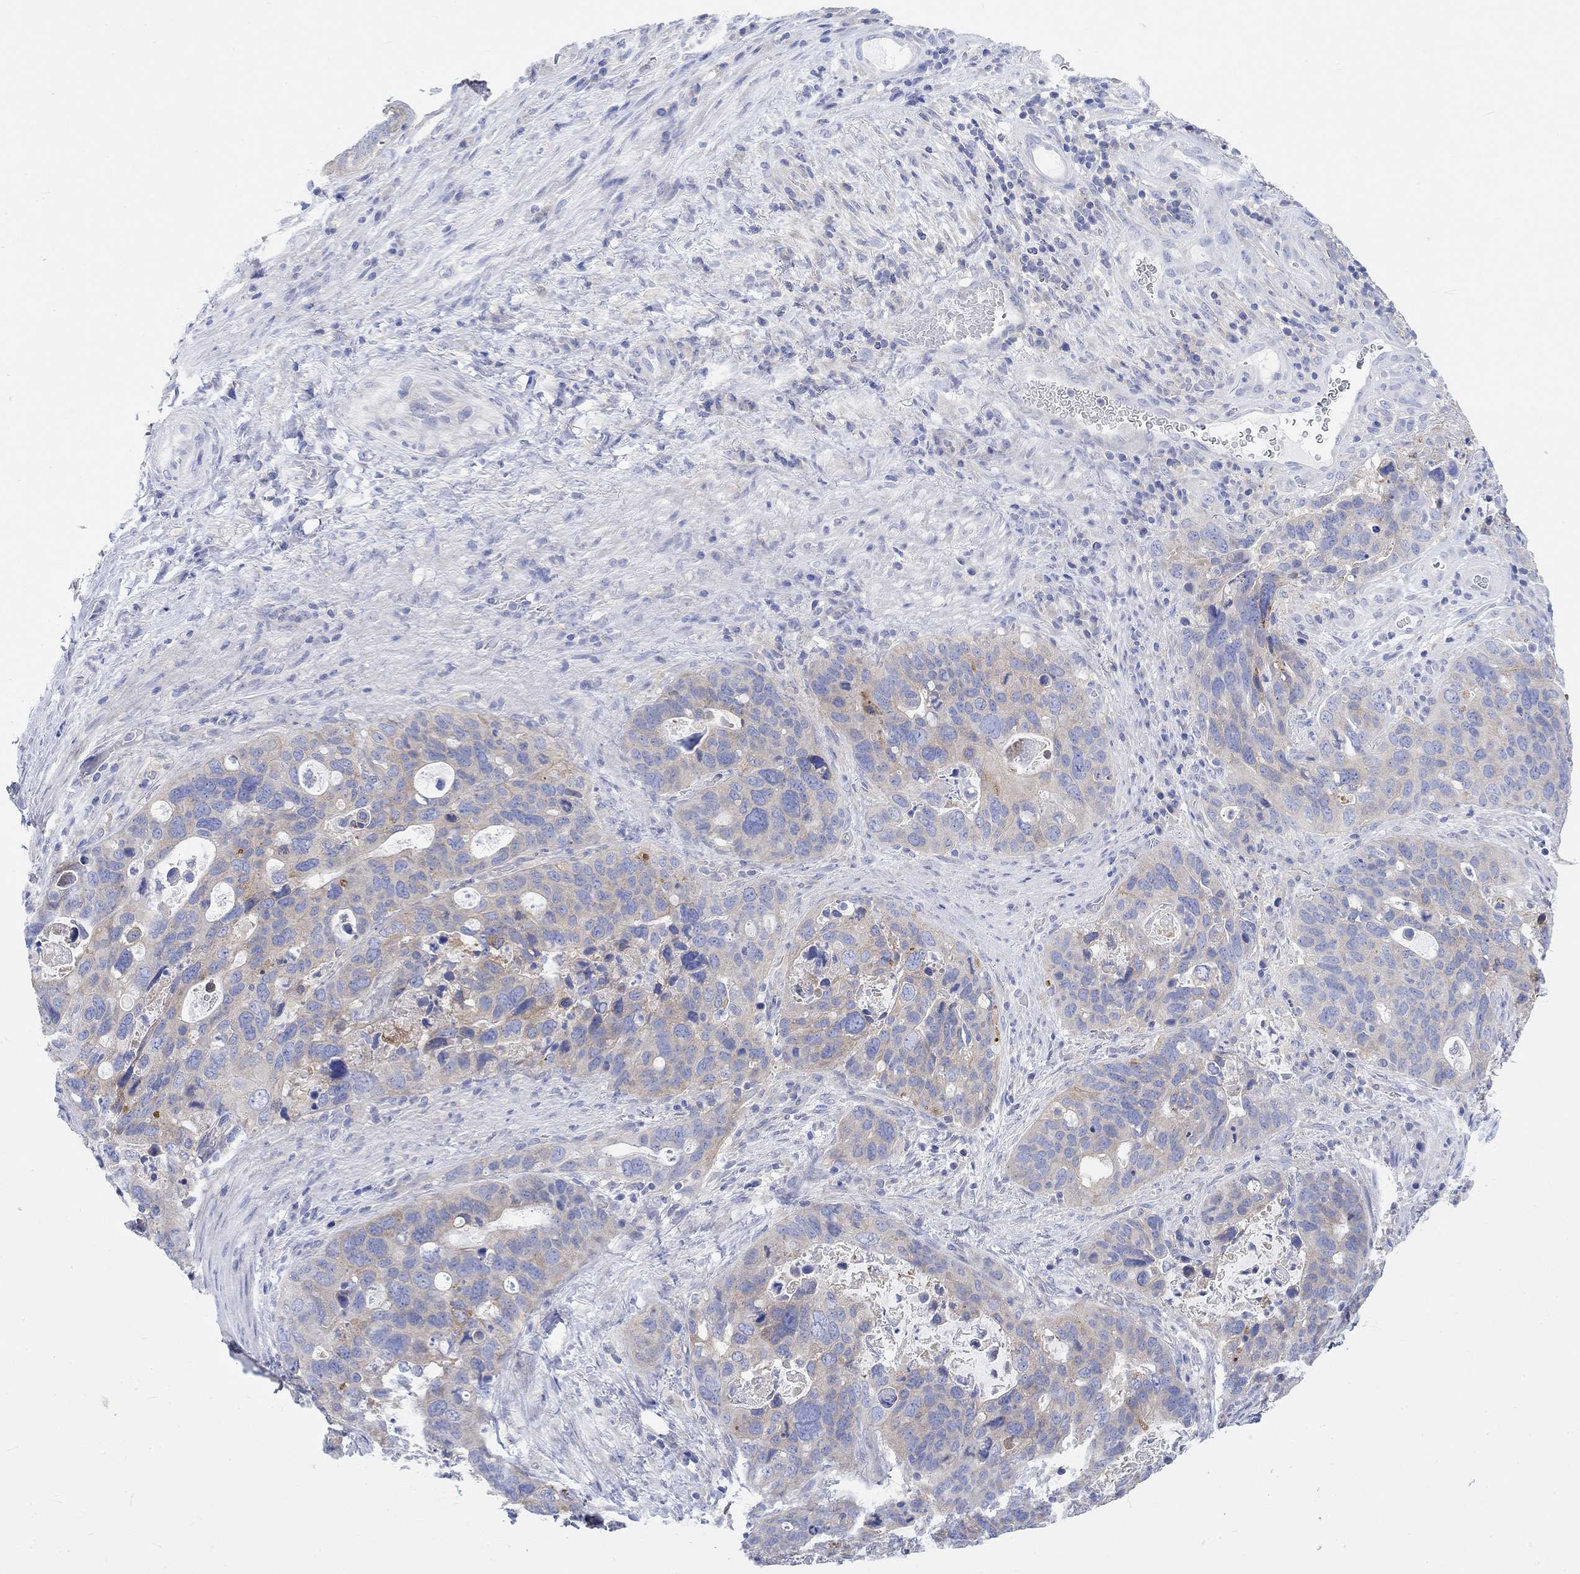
{"staining": {"intensity": "moderate", "quantity": "<25%", "location": "cytoplasmic/membranous"}, "tissue": "stomach cancer", "cell_type": "Tumor cells", "image_type": "cancer", "snomed": [{"axis": "morphology", "description": "Adenocarcinoma, NOS"}, {"axis": "topography", "description": "Stomach"}], "caption": "Immunohistochemical staining of adenocarcinoma (stomach) displays low levels of moderate cytoplasmic/membranous positivity in approximately <25% of tumor cells.", "gene": "REEP6", "patient": {"sex": "male", "age": 54}}